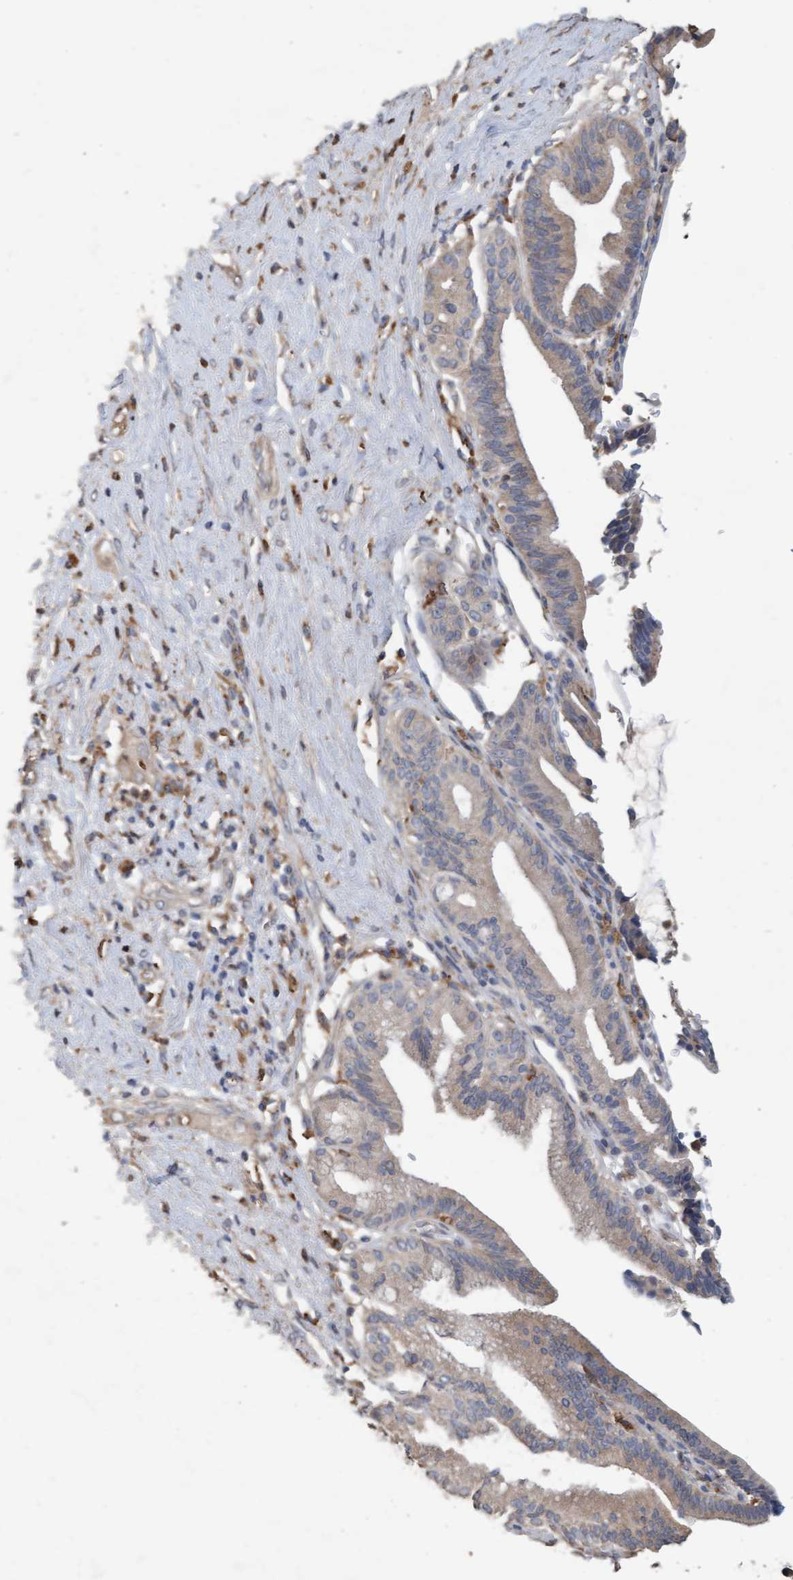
{"staining": {"intensity": "negative", "quantity": "none", "location": "none"}, "tissue": "pancreatic cancer", "cell_type": "Tumor cells", "image_type": "cancer", "snomed": [{"axis": "morphology", "description": "Adenocarcinoma, NOS"}, {"axis": "topography", "description": "Pancreas"}], "caption": "There is no significant positivity in tumor cells of adenocarcinoma (pancreatic).", "gene": "LONRF1", "patient": {"sex": "male", "age": 59}}